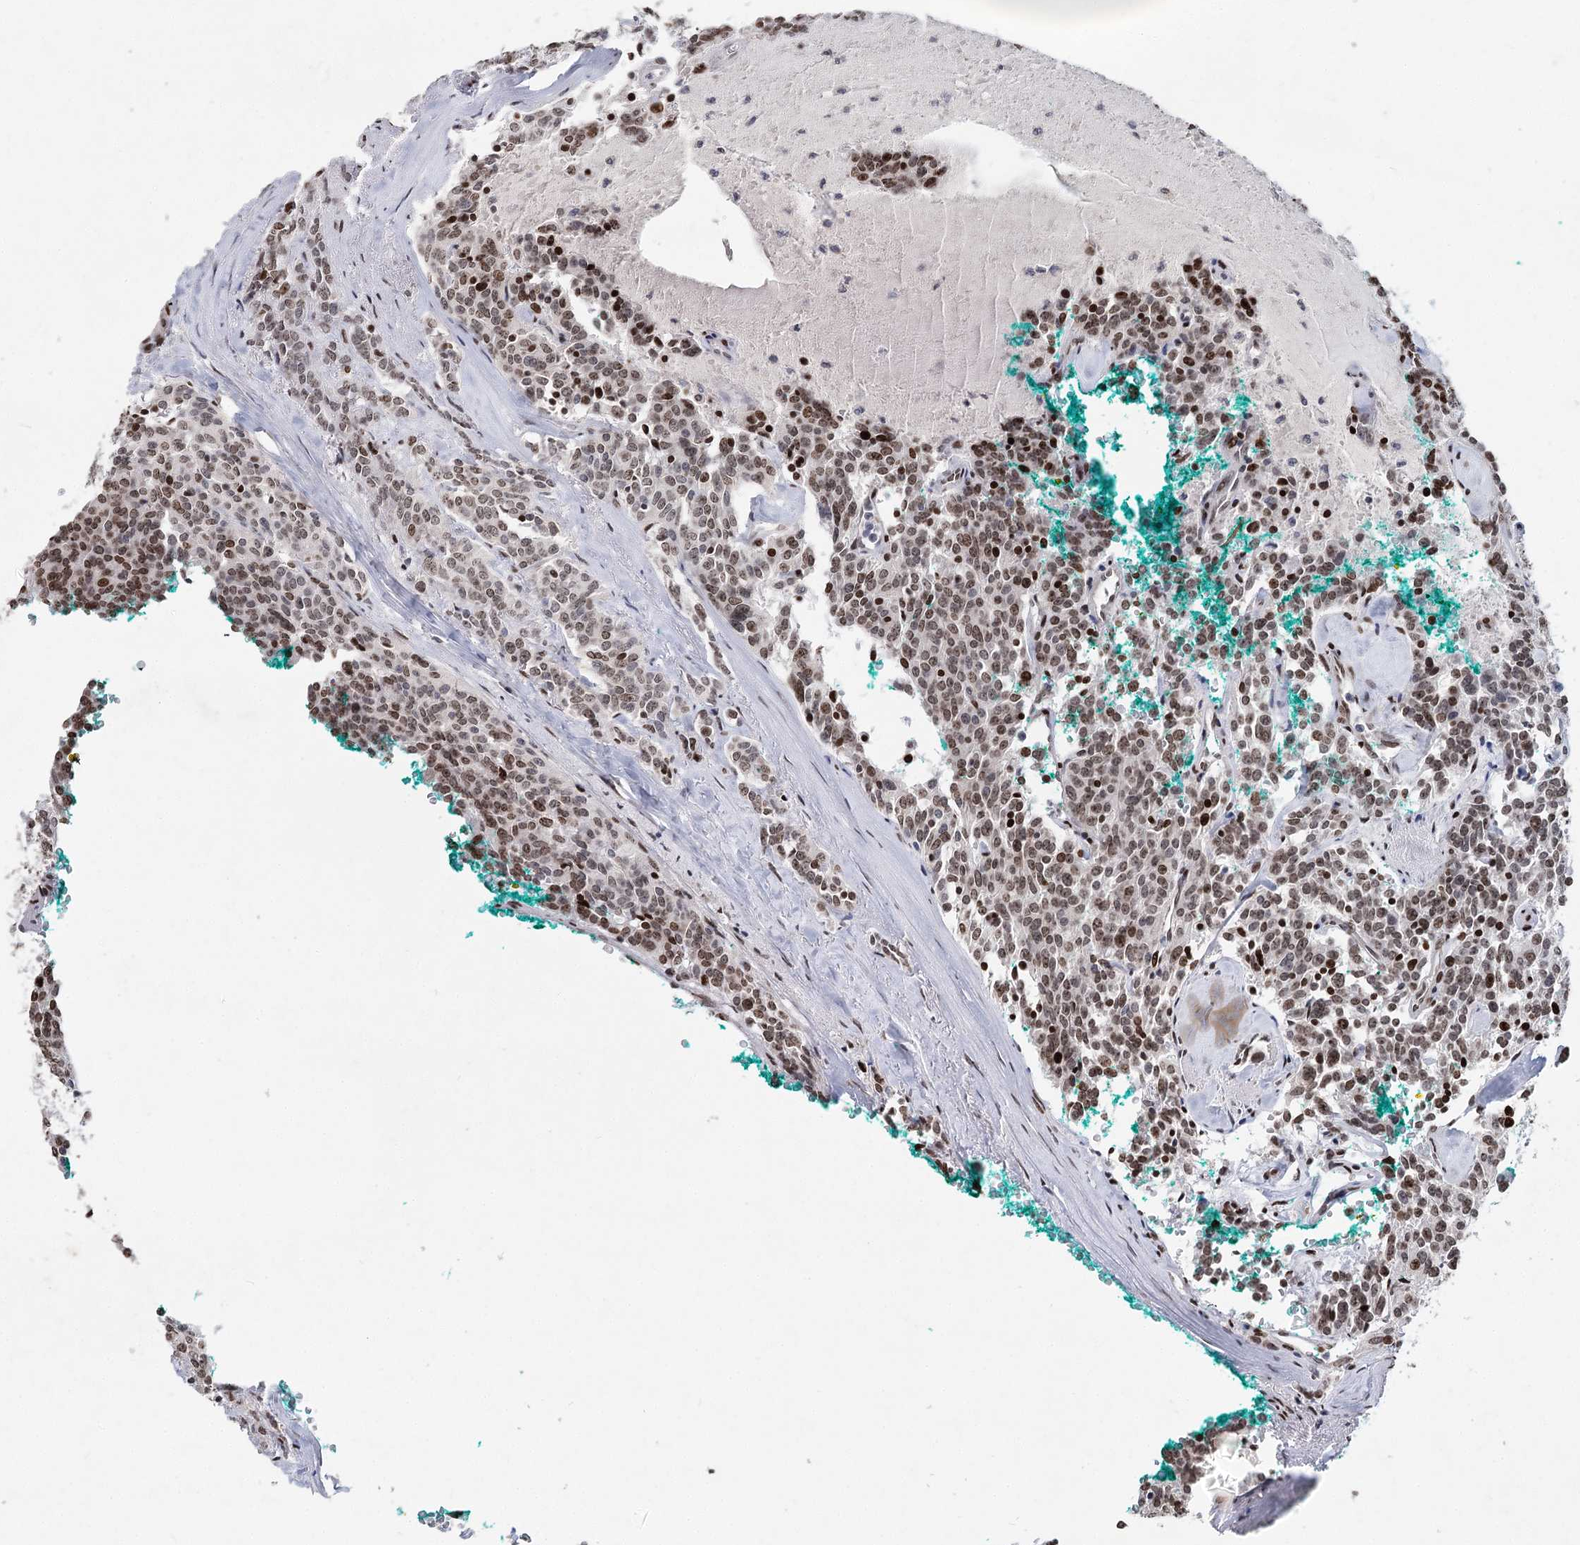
{"staining": {"intensity": "moderate", "quantity": ">75%", "location": "nuclear"}, "tissue": "carcinoid", "cell_type": "Tumor cells", "image_type": "cancer", "snomed": [{"axis": "morphology", "description": "Carcinoid, malignant, NOS"}, {"axis": "topography", "description": "Lung"}], "caption": "Protein staining displays moderate nuclear staining in about >75% of tumor cells in carcinoid (malignant).", "gene": "FRMD4A", "patient": {"sex": "female", "age": 46}}